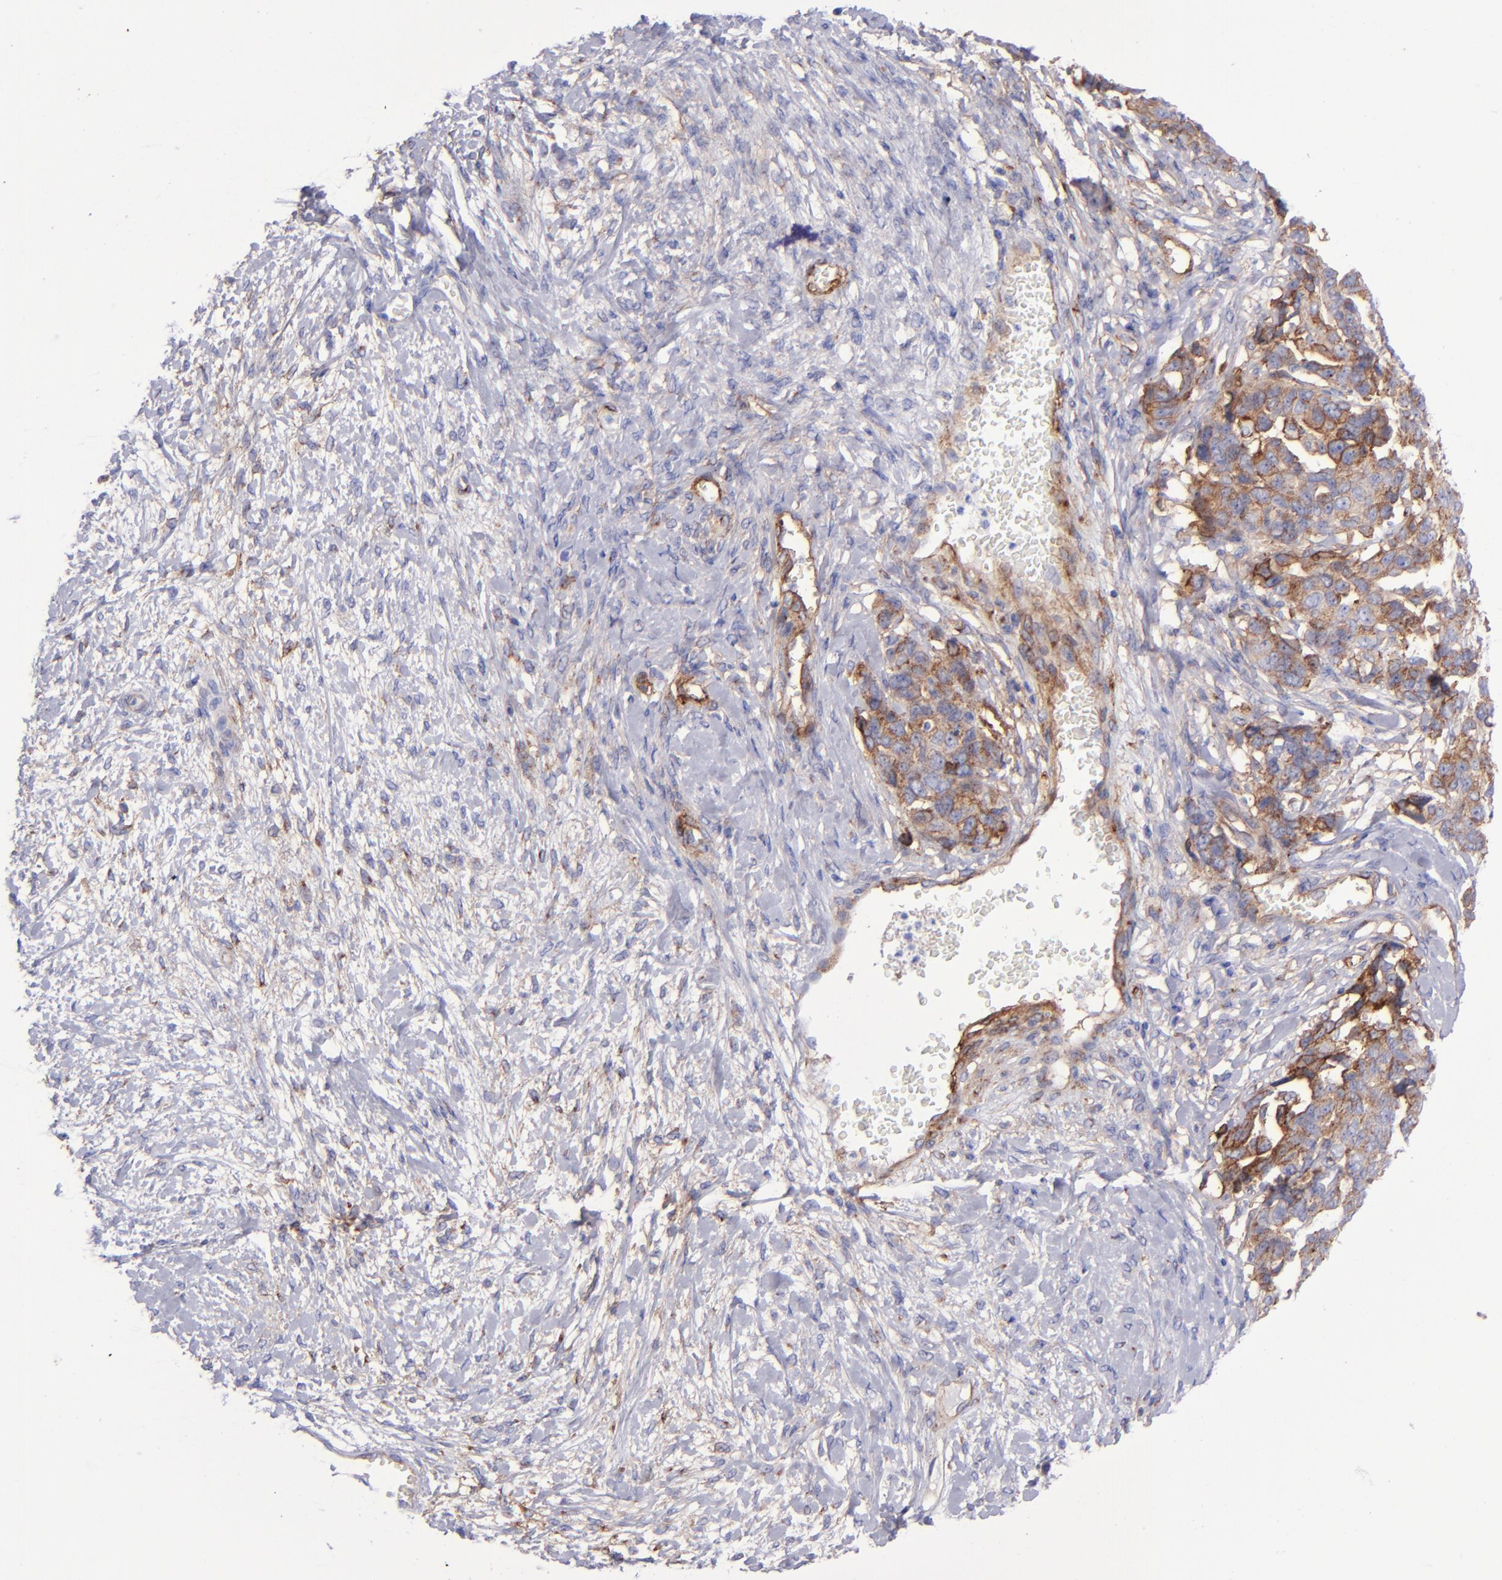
{"staining": {"intensity": "moderate", "quantity": ">75%", "location": "cytoplasmic/membranous"}, "tissue": "ovarian cancer", "cell_type": "Tumor cells", "image_type": "cancer", "snomed": [{"axis": "morphology", "description": "Cystadenocarcinoma, serous, NOS"}, {"axis": "topography", "description": "Ovary"}], "caption": "IHC of human ovarian cancer (serous cystadenocarcinoma) exhibits medium levels of moderate cytoplasmic/membranous expression in approximately >75% of tumor cells.", "gene": "ITGAV", "patient": {"sex": "female", "age": 69}}